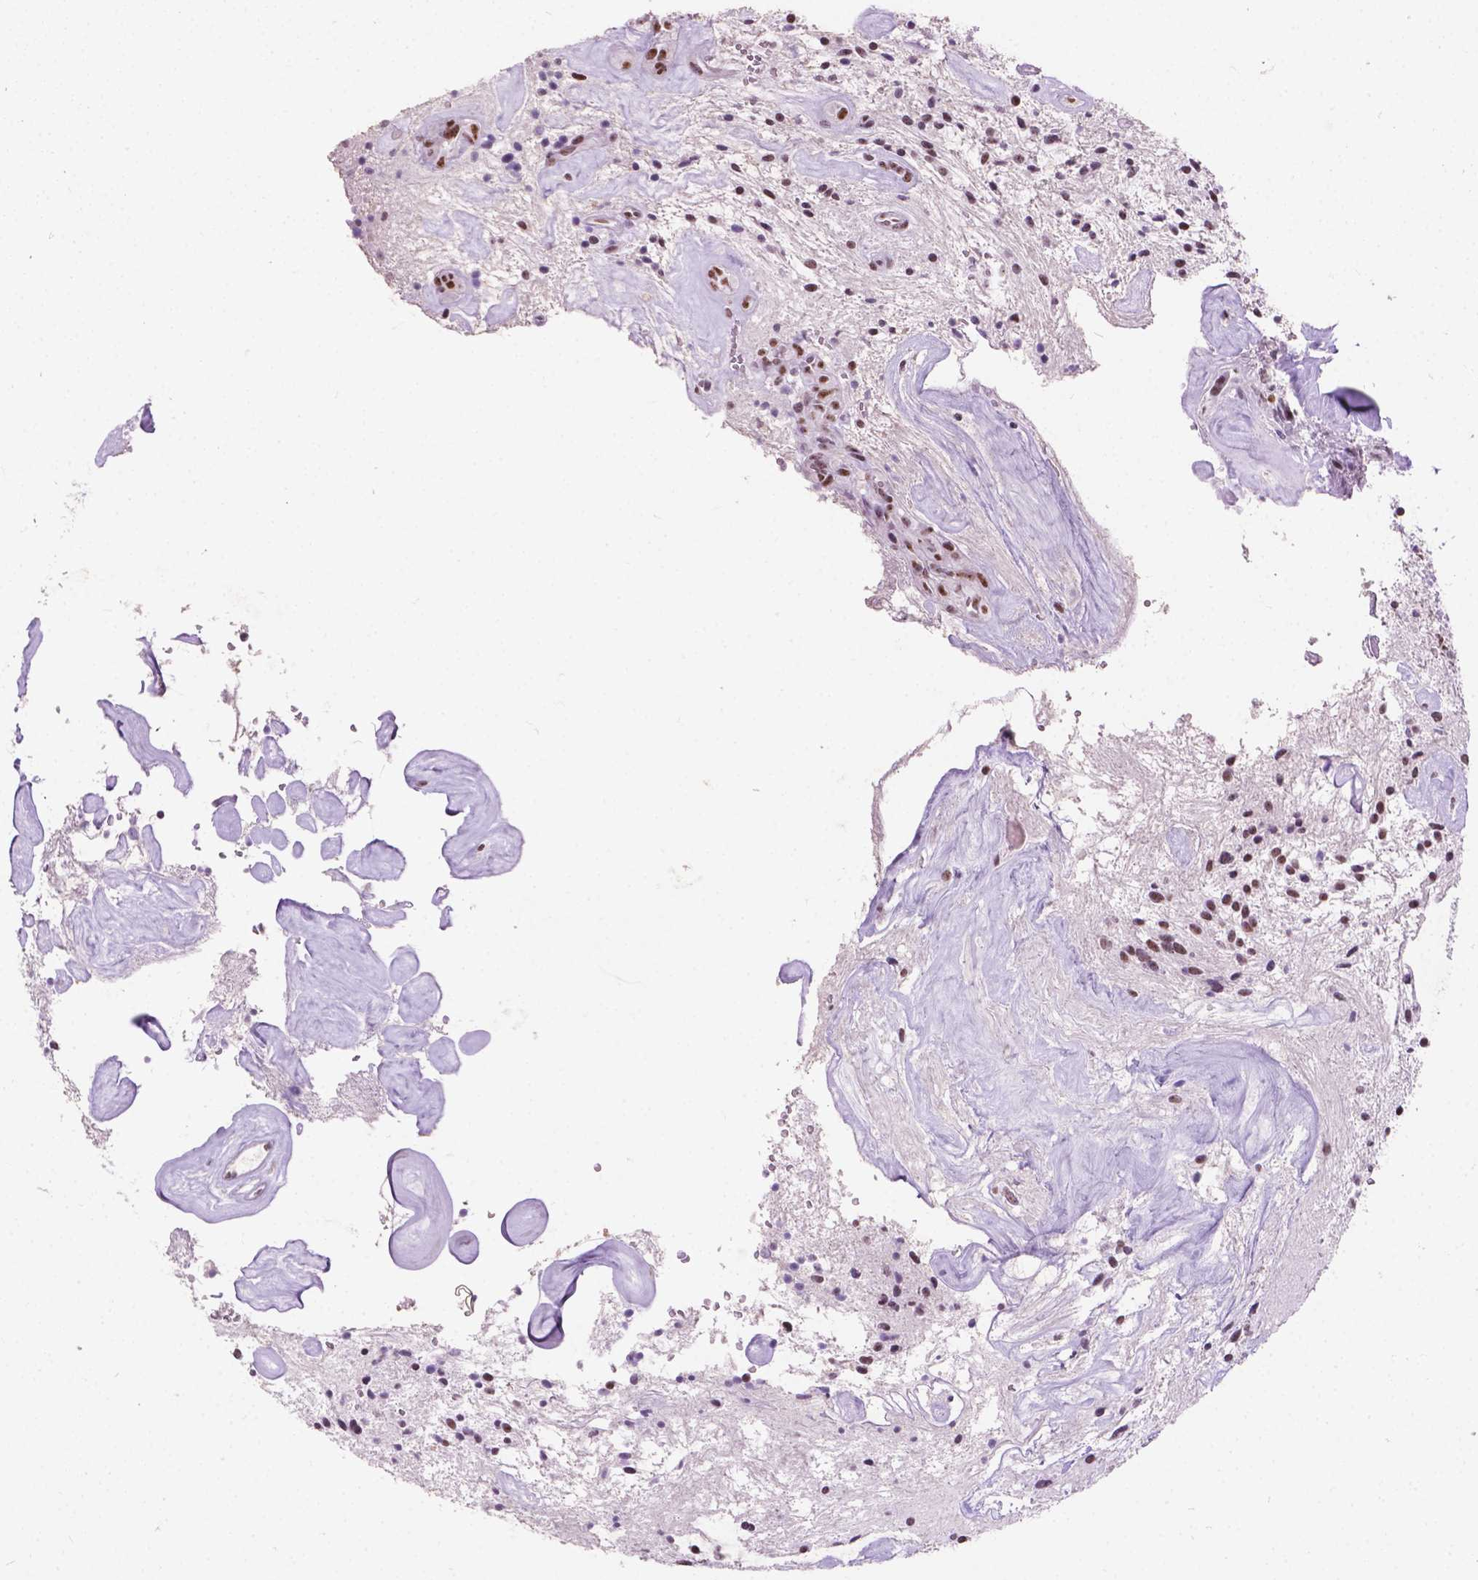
{"staining": {"intensity": "moderate", "quantity": "<25%", "location": "nuclear"}, "tissue": "glioma", "cell_type": "Tumor cells", "image_type": "cancer", "snomed": [{"axis": "morphology", "description": "Glioma, malignant, Low grade"}, {"axis": "topography", "description": "Cerebellum"}], "caption": "Protein expression analysis of malignant low-grade glioma displays moderate nuclear staining in approximately <25% of tumor cells. (DAB IHC with brightfield microscopy, high magnification).", "gene": "COIL", "patient": {"sex": "female", "age": 14}}